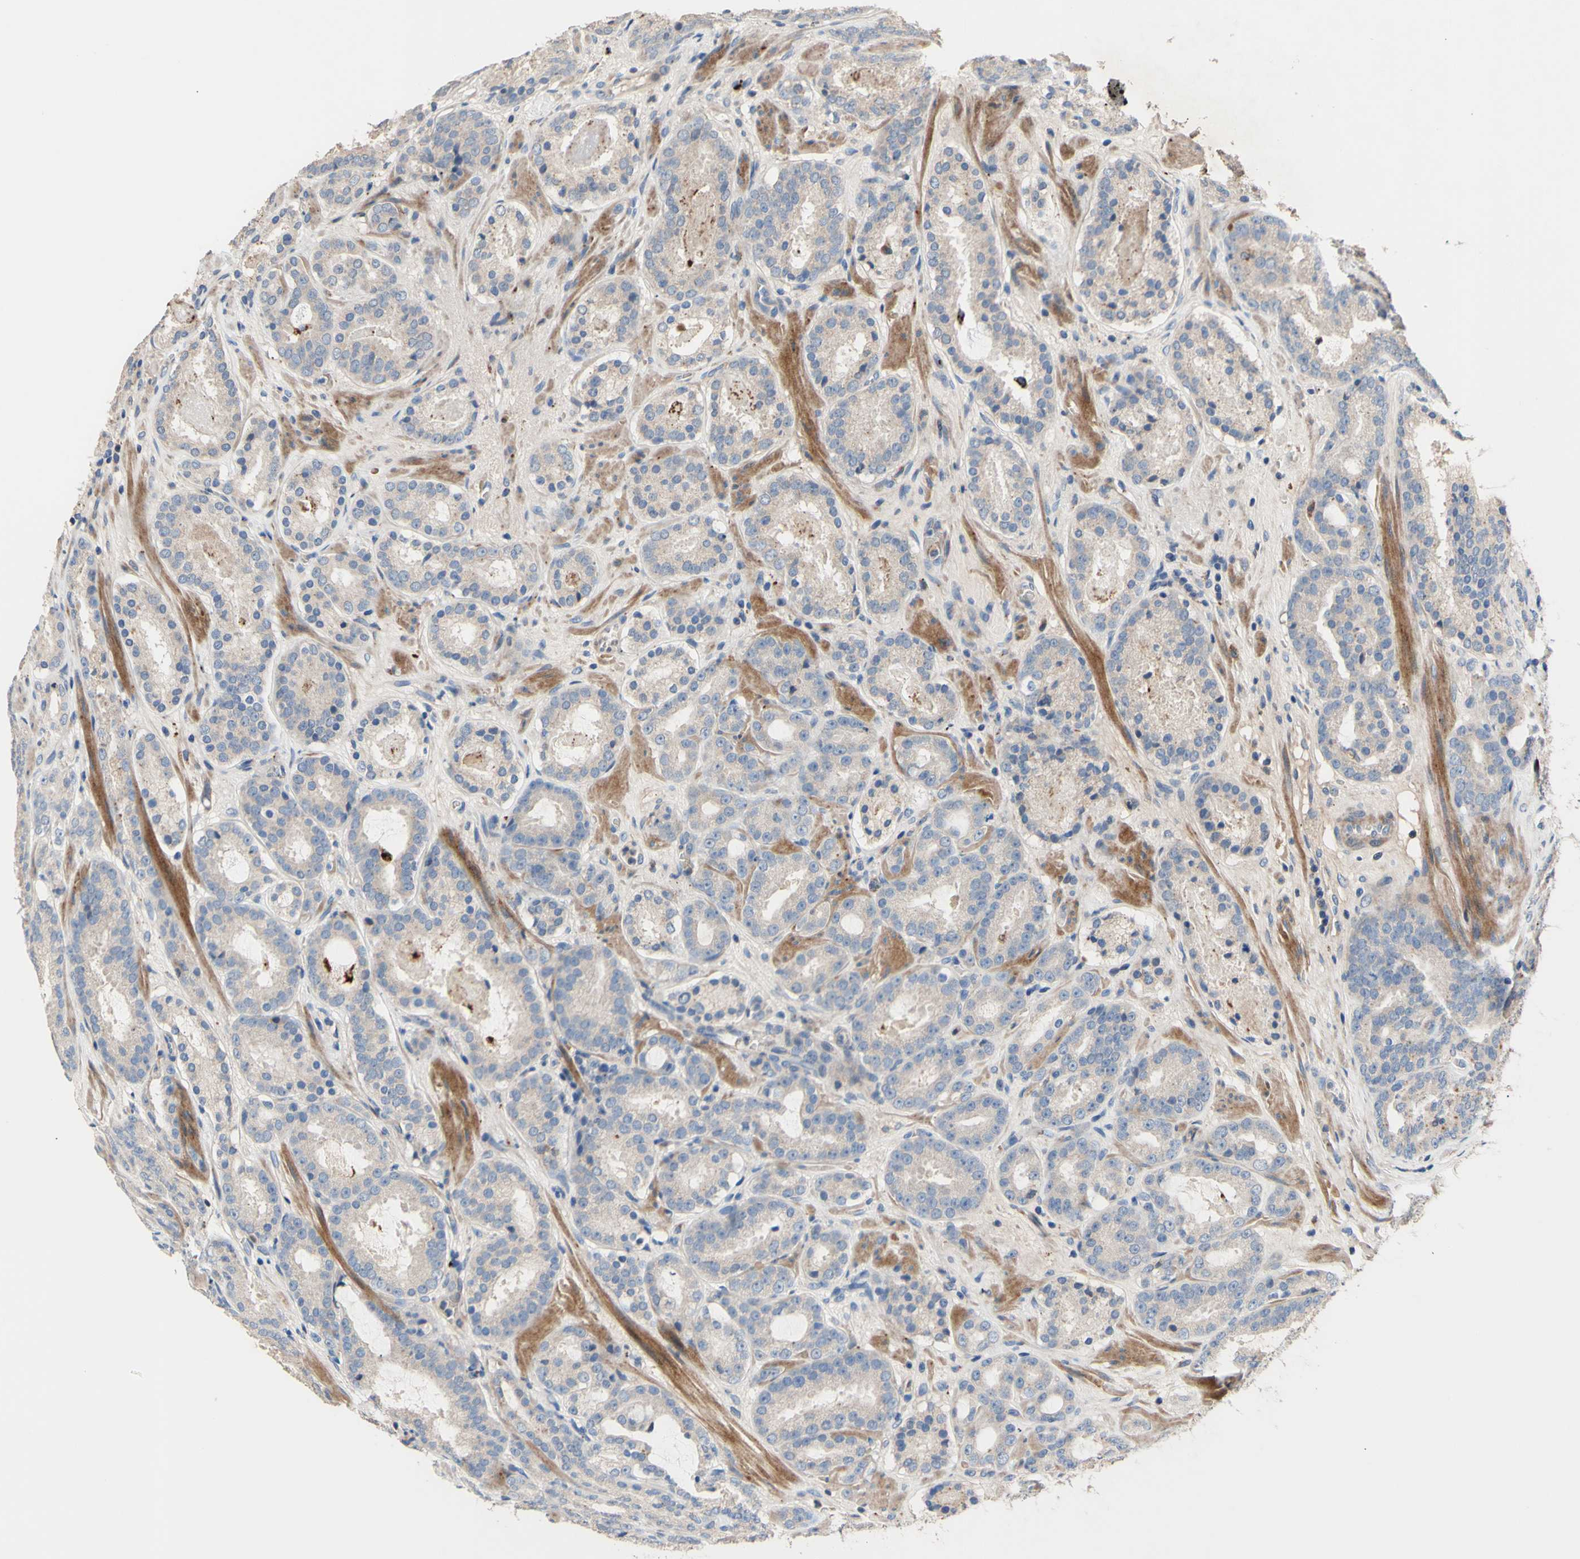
{"staining": {"intensity": "weak", "quantity": ">75%", "location": "cytoplasmic/membranous"}, "tissue": "prostate cancer", "cell_type": "Tumor cells", "image_type": "cancer", "snomed": [{"axis": "morphology", "description": "Adenocarcinoma, Low grade"}, {"axis": "topography", "description": "Prostate"}], "caption": "Protein staining by immunohistochemistry (IHC) displays weak cytoplasmic/membranous expression in approximately >75% of tumor cells in prostate adenocarcinoma (low-grade).", "gene": "CDON", "patient": {"sex": "male", "age": 69}}